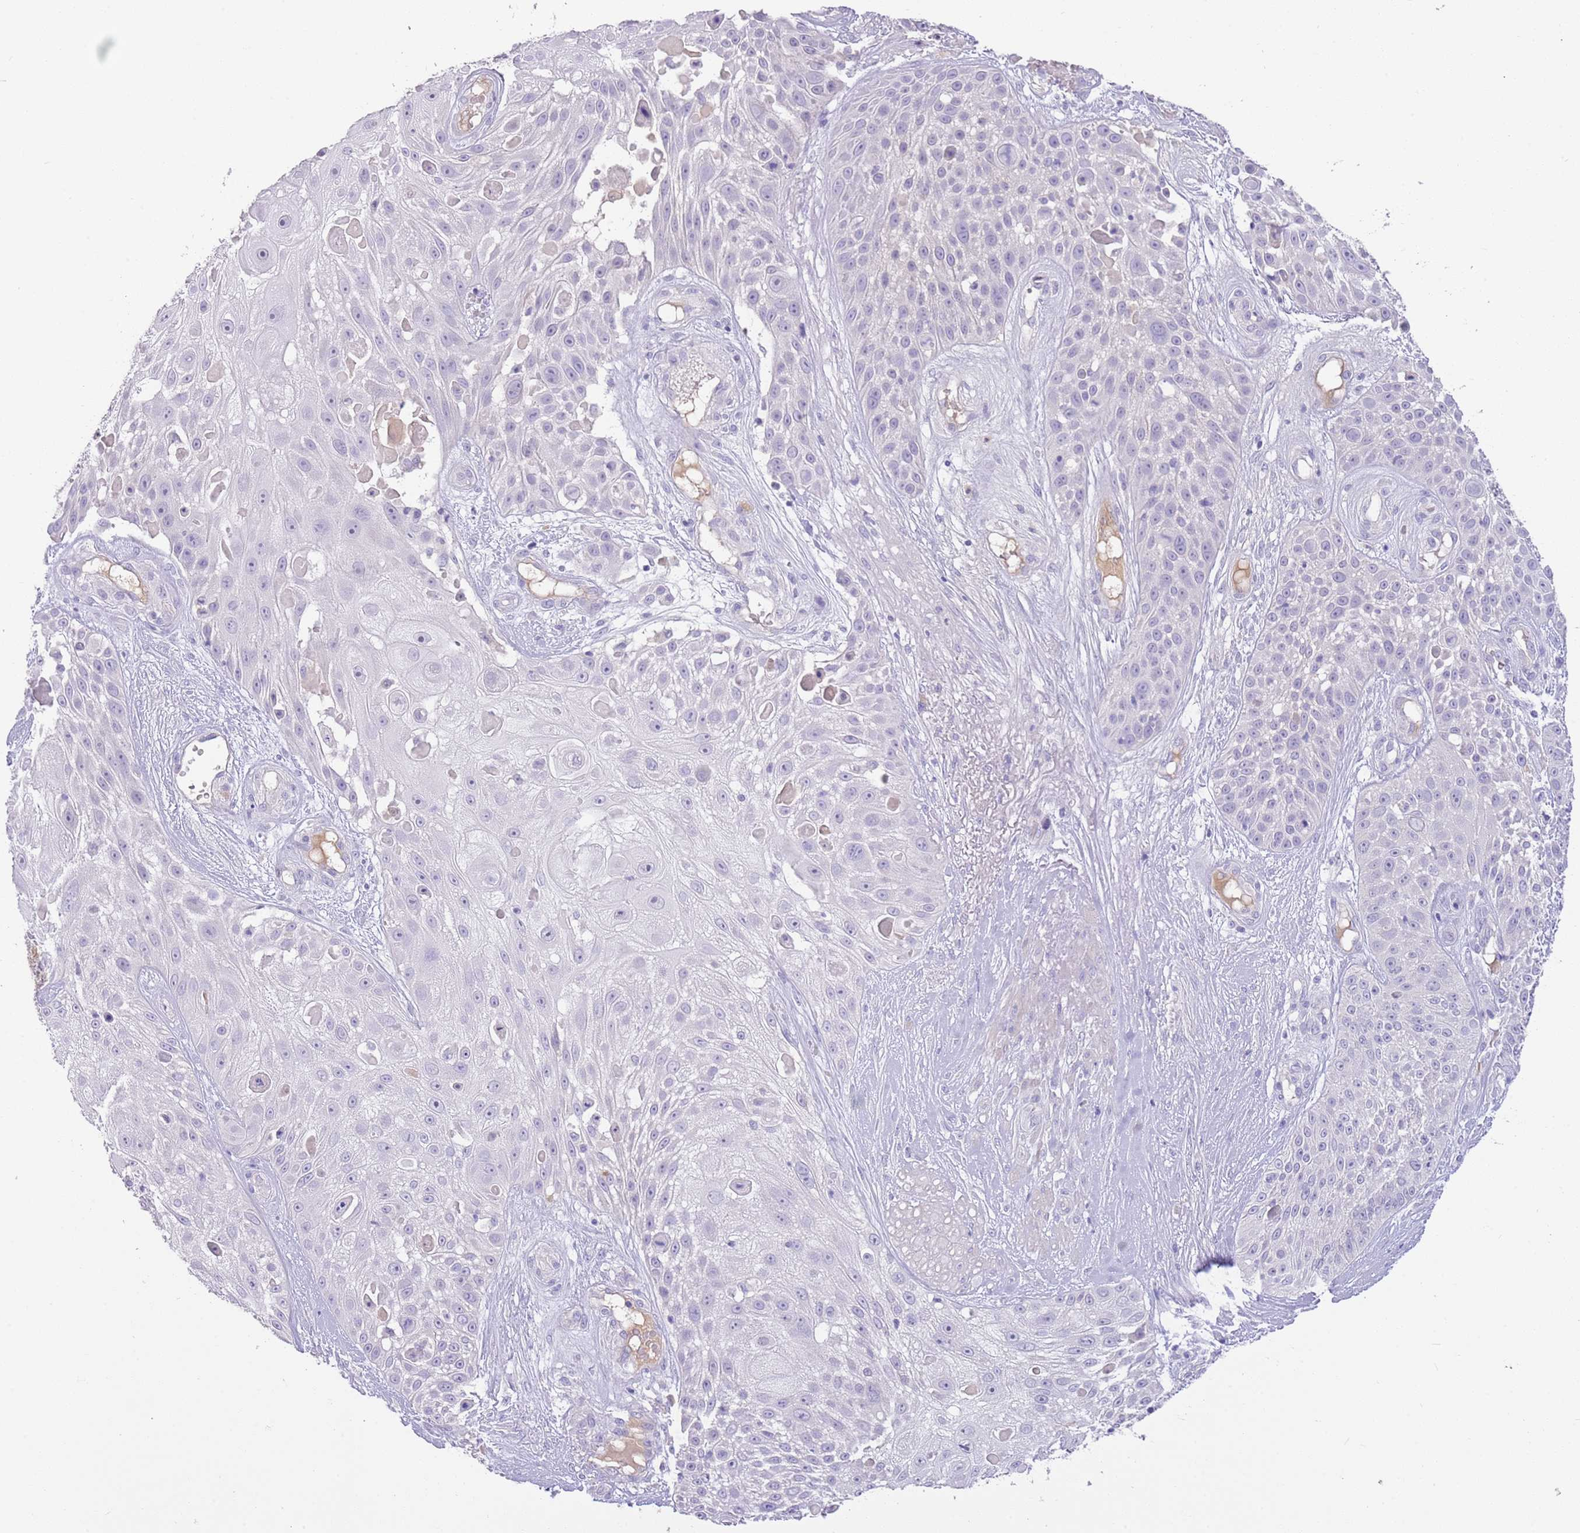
{"staining": {"intensity": "negative", "quantity": "none", "location": "none"}, "tissue": "skin cancer", "cell_type": "Tumor cells", "image_type": "cancer", "snomed": [{"axis": "morphology", "description": "Squamous cell carcinoma, NOS"}, {"axis": "topography", "description": "Skin"}], "caption": "High power microscopy micrograph of an immunohistochemistry micrograph of skin cancer (squamous cell carcinoma), revealing no significant staining in tumor cells.", "gene": "IGFL4", "patient": {"sex": "female", "age": 86}}